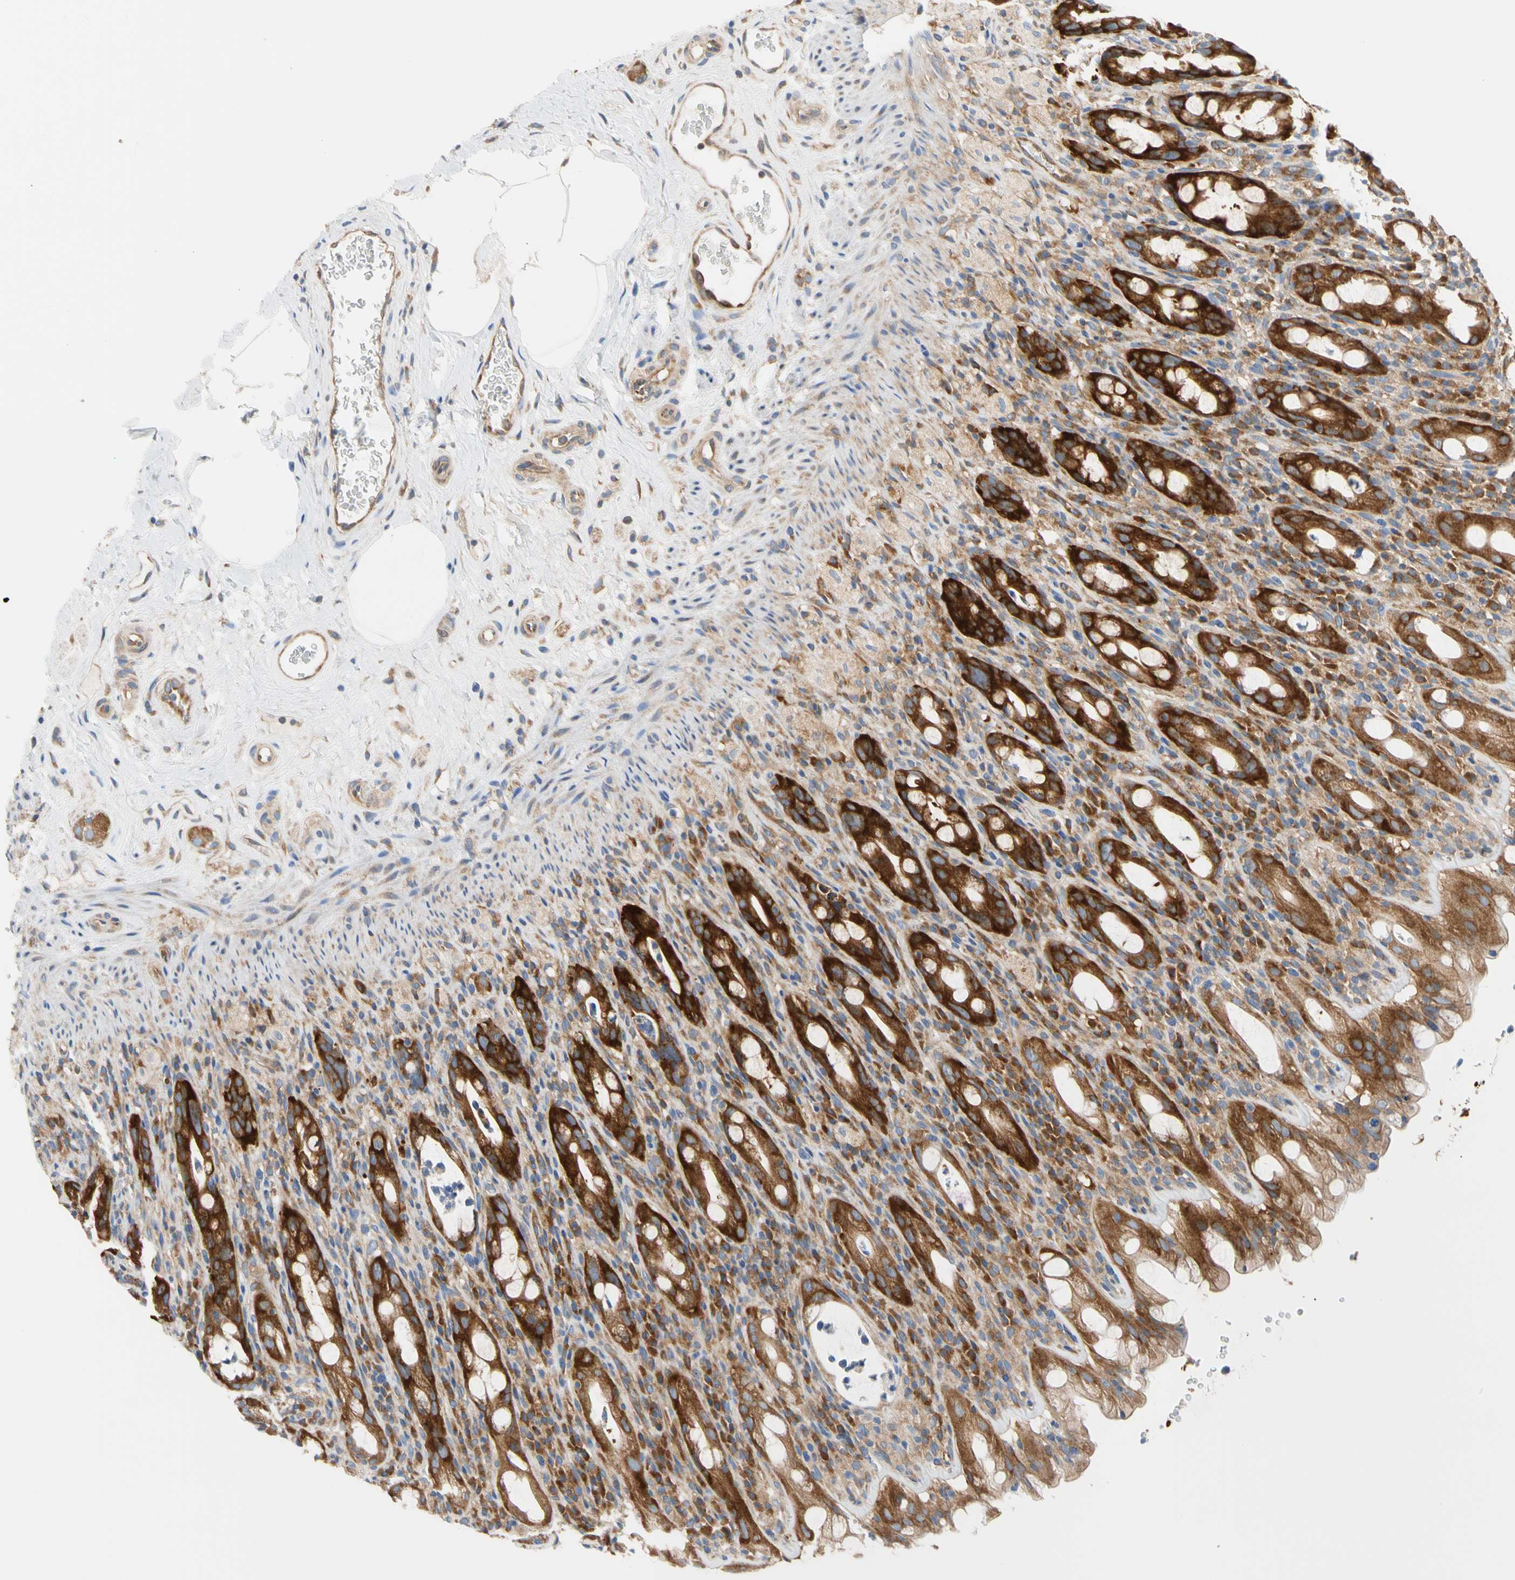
{"staining": {"intensity": "strong", "quantity": ">75%", "location": "cytoplasmic/membranous"}, "tissue": "rectum", "cell_type": "Glandular cells", "image_type": "normal", "snomed": [{"axis": "morphology", "description": "Normal tissue, NOS"}, {"axis": "topography", "description": "Rectum"}], "caption": "Benign rectum demonstrates strong cytoplasmic/membranous staining in approximately >75% of glandular cells, visualized by immunohistochemistry. The staining was performed using DAB (3,3'-diaminobenzidine) to visualize the protein expression in brown, while the nuclei were stained in blue with hematoxylin (Magnification: 20x).", "gene": "GPHN", "patient": {"sex": "male", "age": 44}}